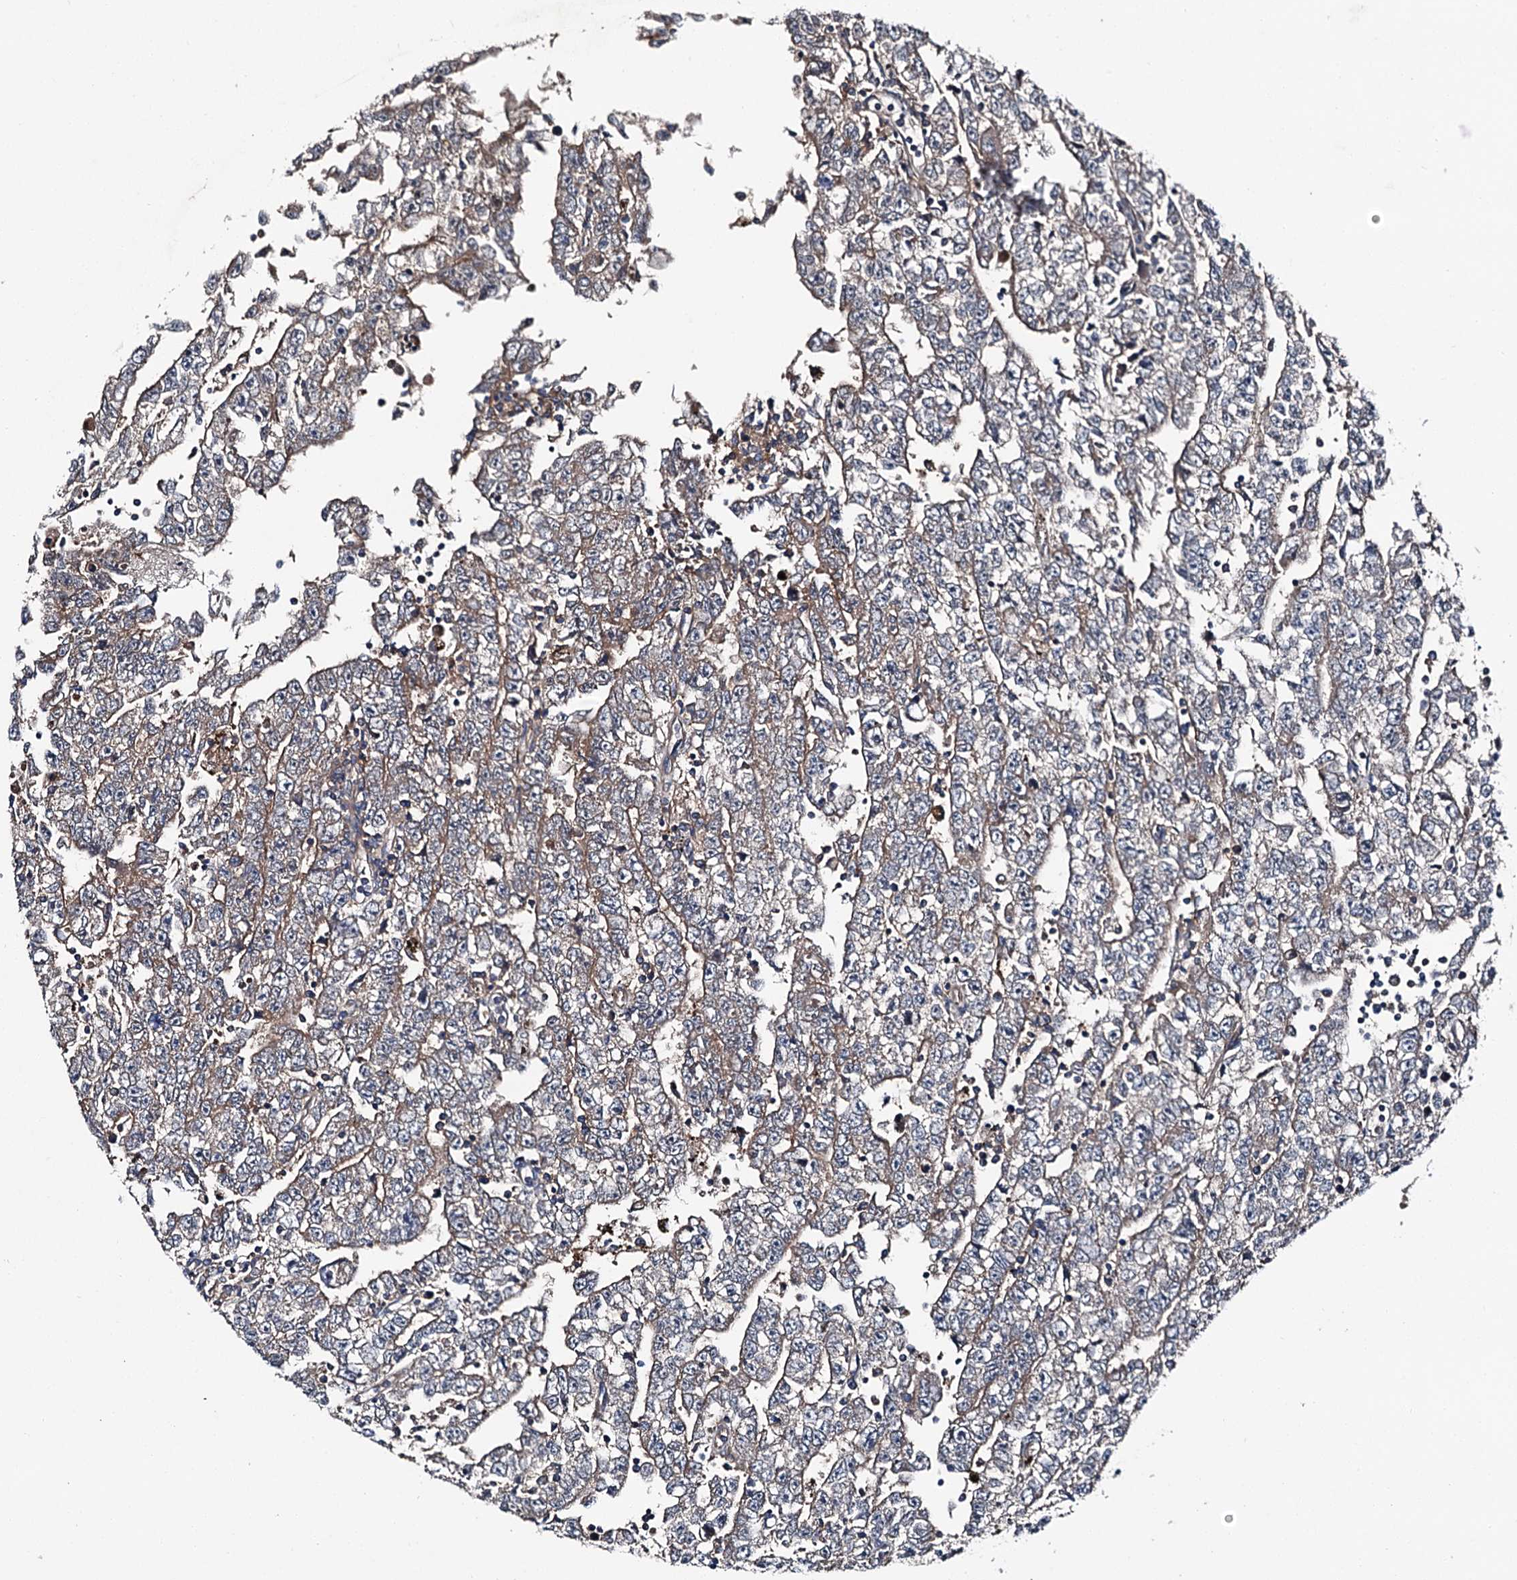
{"staining": {"intensity": "weak", "quantity": "25%-75%", "location": "cytoplasmic/membranous"}, "tissue": "testis cancer", "cell_type": "Tumor cells", "image_type": "cancer", "snomed": [{"axis": "morphology", "description": "Carcinoma, Embryonal, NOS"}, {"axis": "topography", "description": "Testis"}], "caption": "Immunohistochemistry (IHC) of human testis cancer exhibits low levels of weak cytoplasmic/membranous positivity in approximately 25%-75% of tumor cells. (IHC, brightfield microscopy, high magnification).", "gene": "SLC22A25", "patient": {"sex": "male", "age": 25}}